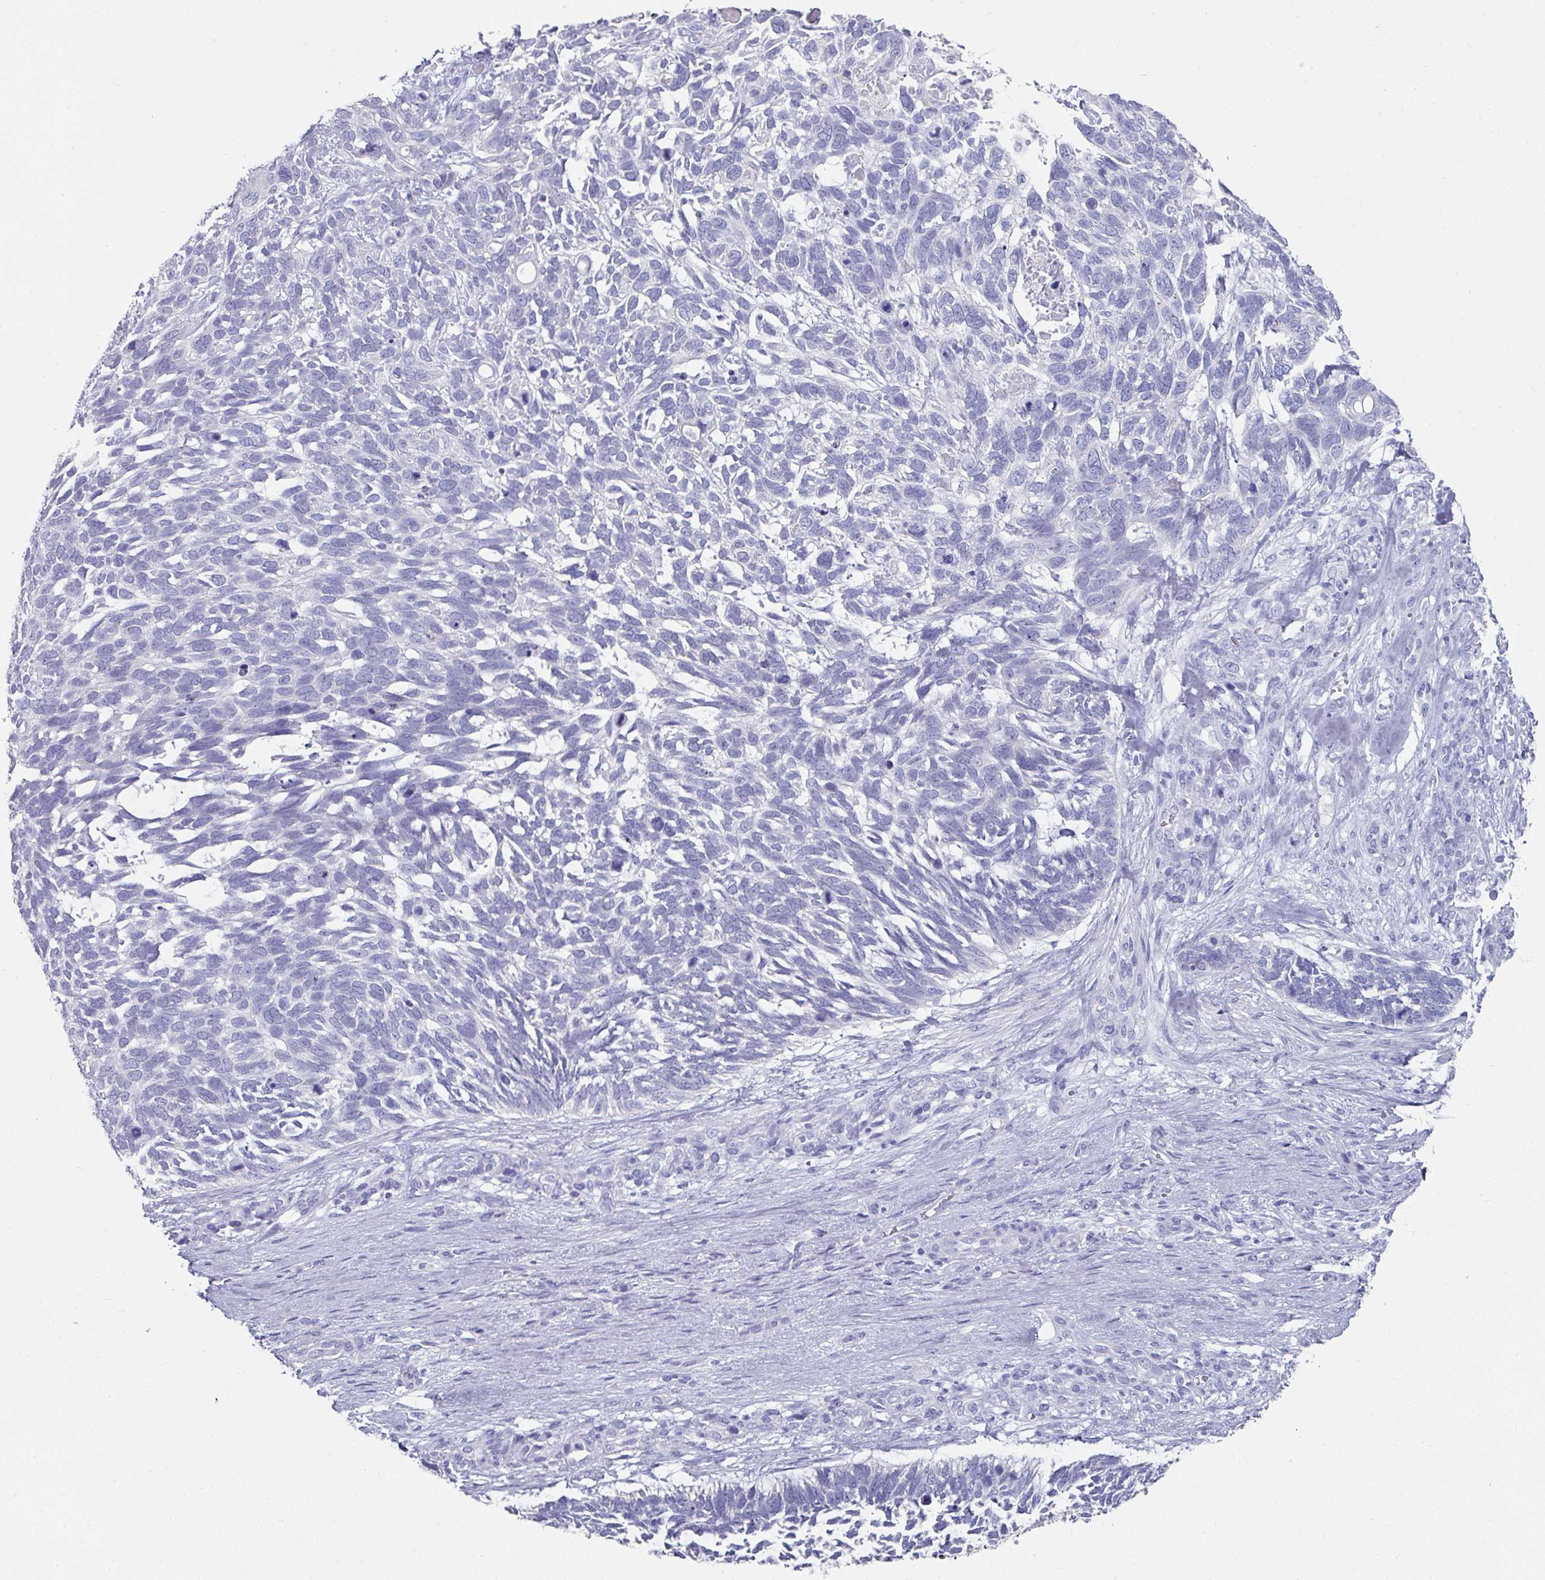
{"staining": {"intensity": "negative", "quantity": "none", "location": "none"}, "tissue": "skin cancer", "cell_type": "Tumor cells", "image_type": "cancer", "snomed": [{"axis": "morphology", "description": "Basal cell carcinoma"}, {"axis": "topography", "description": "Skin"}], "caption": "Tumor cells show no significant protein expression in skin cancer (basal cell carcinoma).", "gene": "SETBP1", "patient": {"sex": "male", "age": 88}}